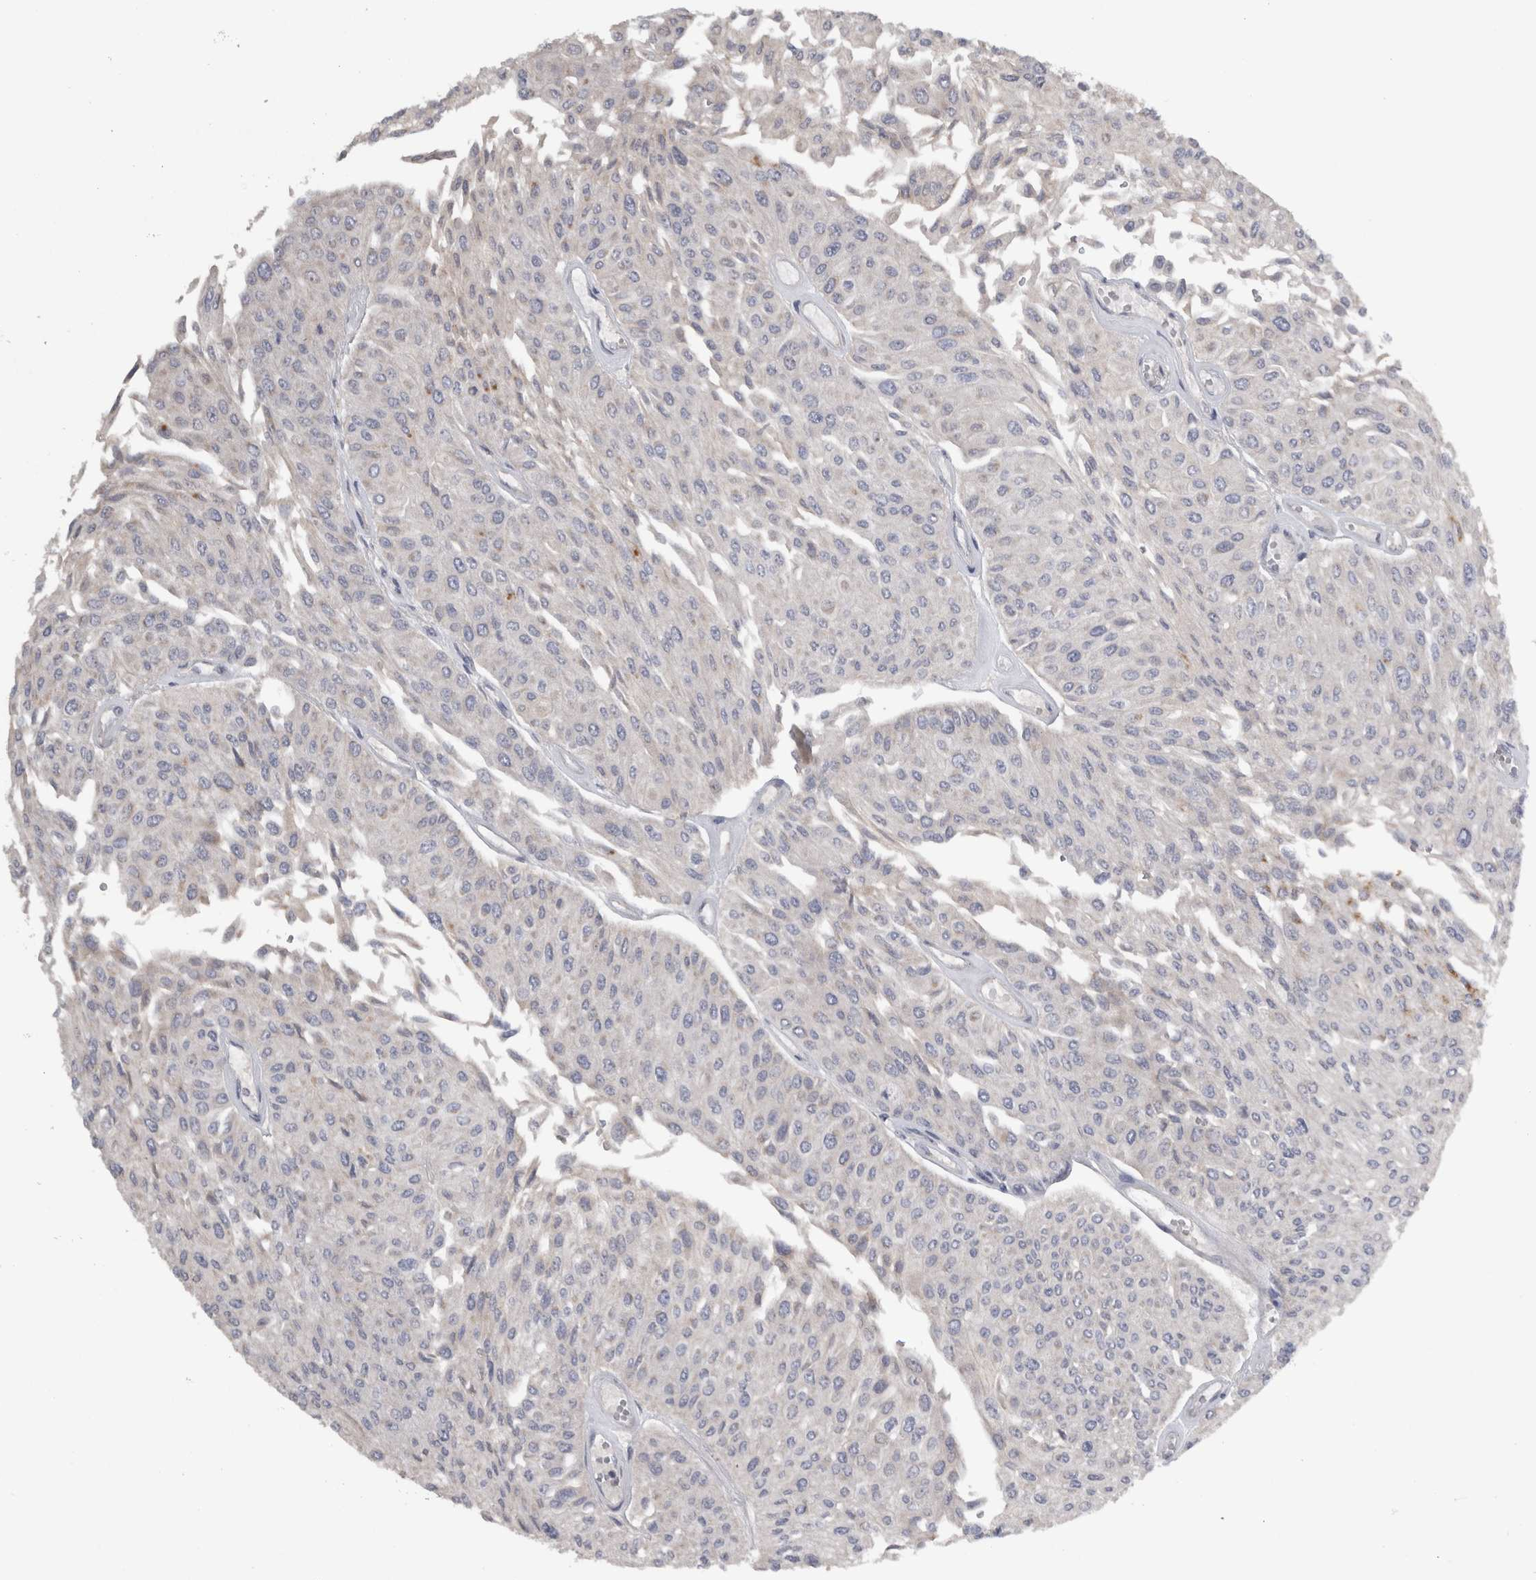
{"staining": {"intensity": "negative", "quantity": "none", "location": "none"}, "tissue": "urothelial cancer", "cell_type": "Tumor cells", "image_type": "cancer", "snomed": [{"axis": "morphology", "description": "Urothelial carcinoma, Low grade"}, {"axis": "topography", "description": "Urinary bladder"}], "caption": "This micrograph is of low-grade urothelial carcinoma stained with immunohistochemistry (IHC) to label a protein in brown with the nuclei are counter-stained blue. There is no positivity in tumor cells.", "gene": "SLC22A11", "patient": {"sex": "male", "age": 67}}